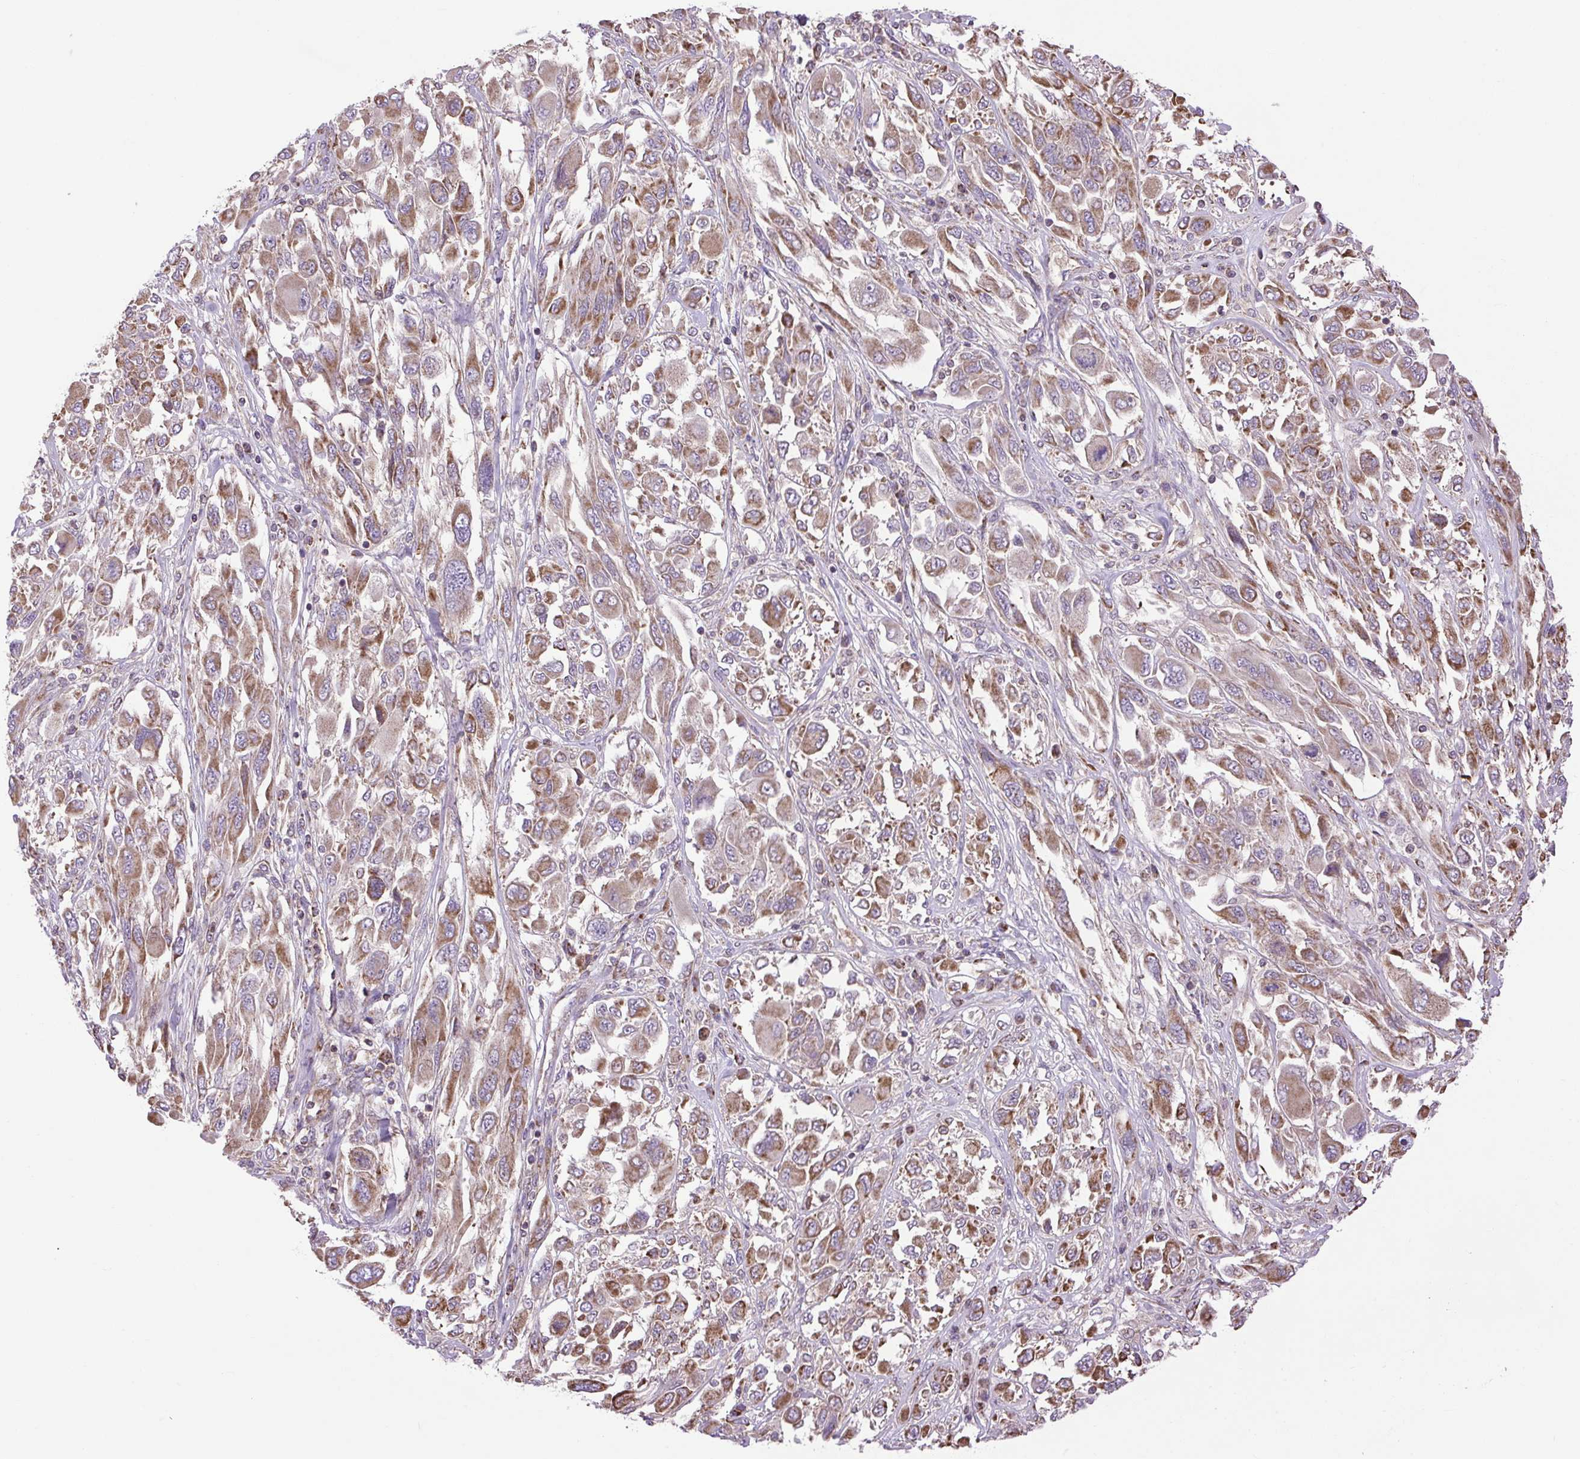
{"staining": {"intensity": "moderate", "quantity": ">75%", "location": "cytoplasmic/membranous"}, "tissue": "melanoma", "cell_type": "Tumor cells", "image_type": "cancer", "snomed": [{"axis": "morphology", "description": "Malignant melanoma, NOS"}, {"axis": "topography", "description": "Skin"}], "caption": "Immunohistochemistry (DAB) staining of human melanoma demonstrates moderate cytoplasmic/membranous protein expression in about >75% of tumor cells. Ihc stains the protein in brown and the nuclei are stained blue.", "gene": "PLCG1", "patient": {"sex": "female", "age": 91}}